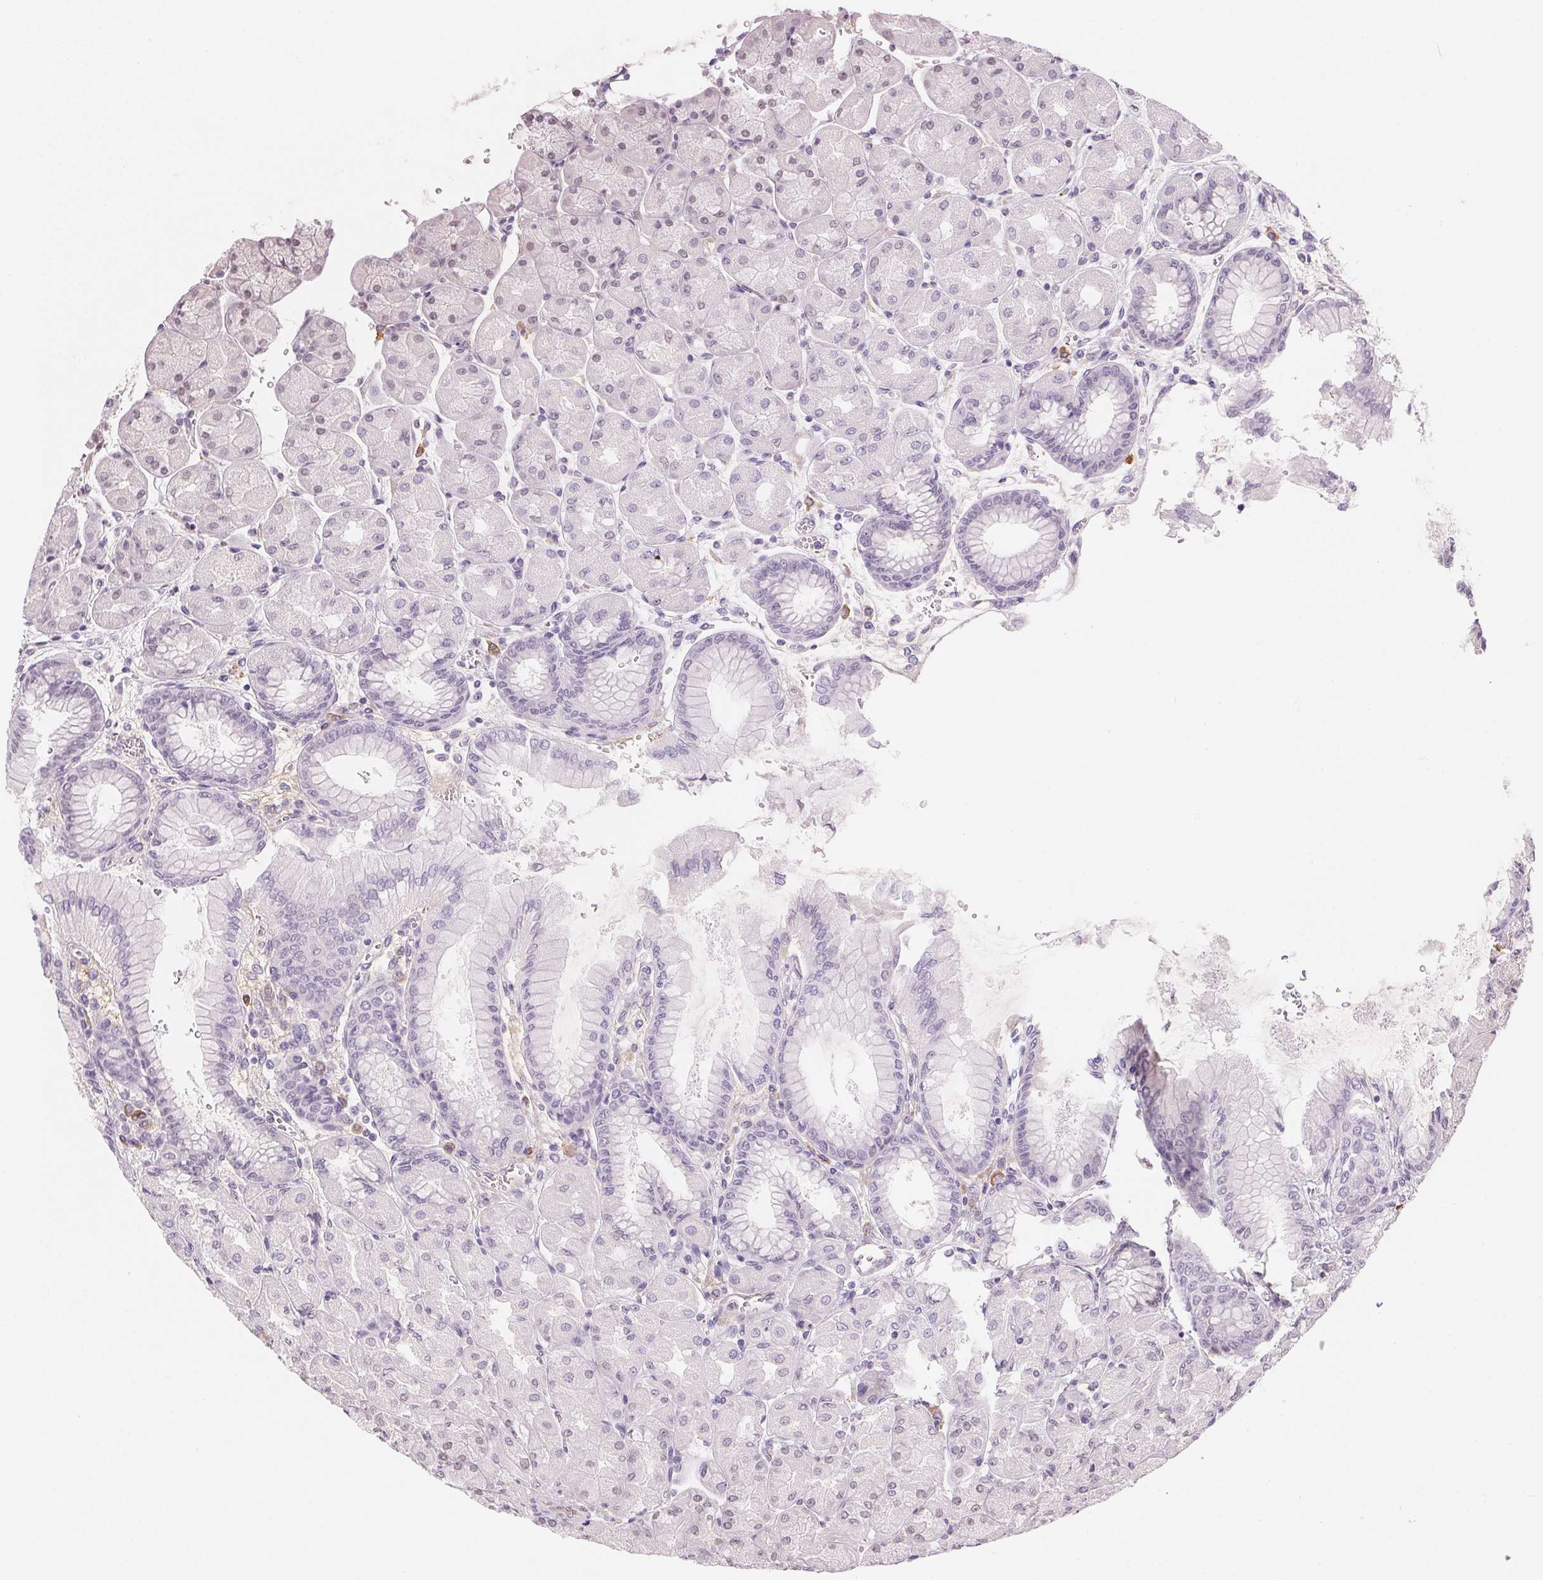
{"staining": {"intensity": "negative", "quantity": "none", "location": "none"}, "tissue": "stomach", "cell_type": "Glandular cells", "image_type": "normal", "snomed": [{"axis": "morphology", "description": "Normal tissue, NOS"}, {"axis": "topography", "description": "Stomach, upper"}], "caption": "Immunohistochemical staining of normal human stomach demonstrates no significant expression in glandular cells.", "gene": "FNDC4", "patient": {"sex": "female", "age": 56}}